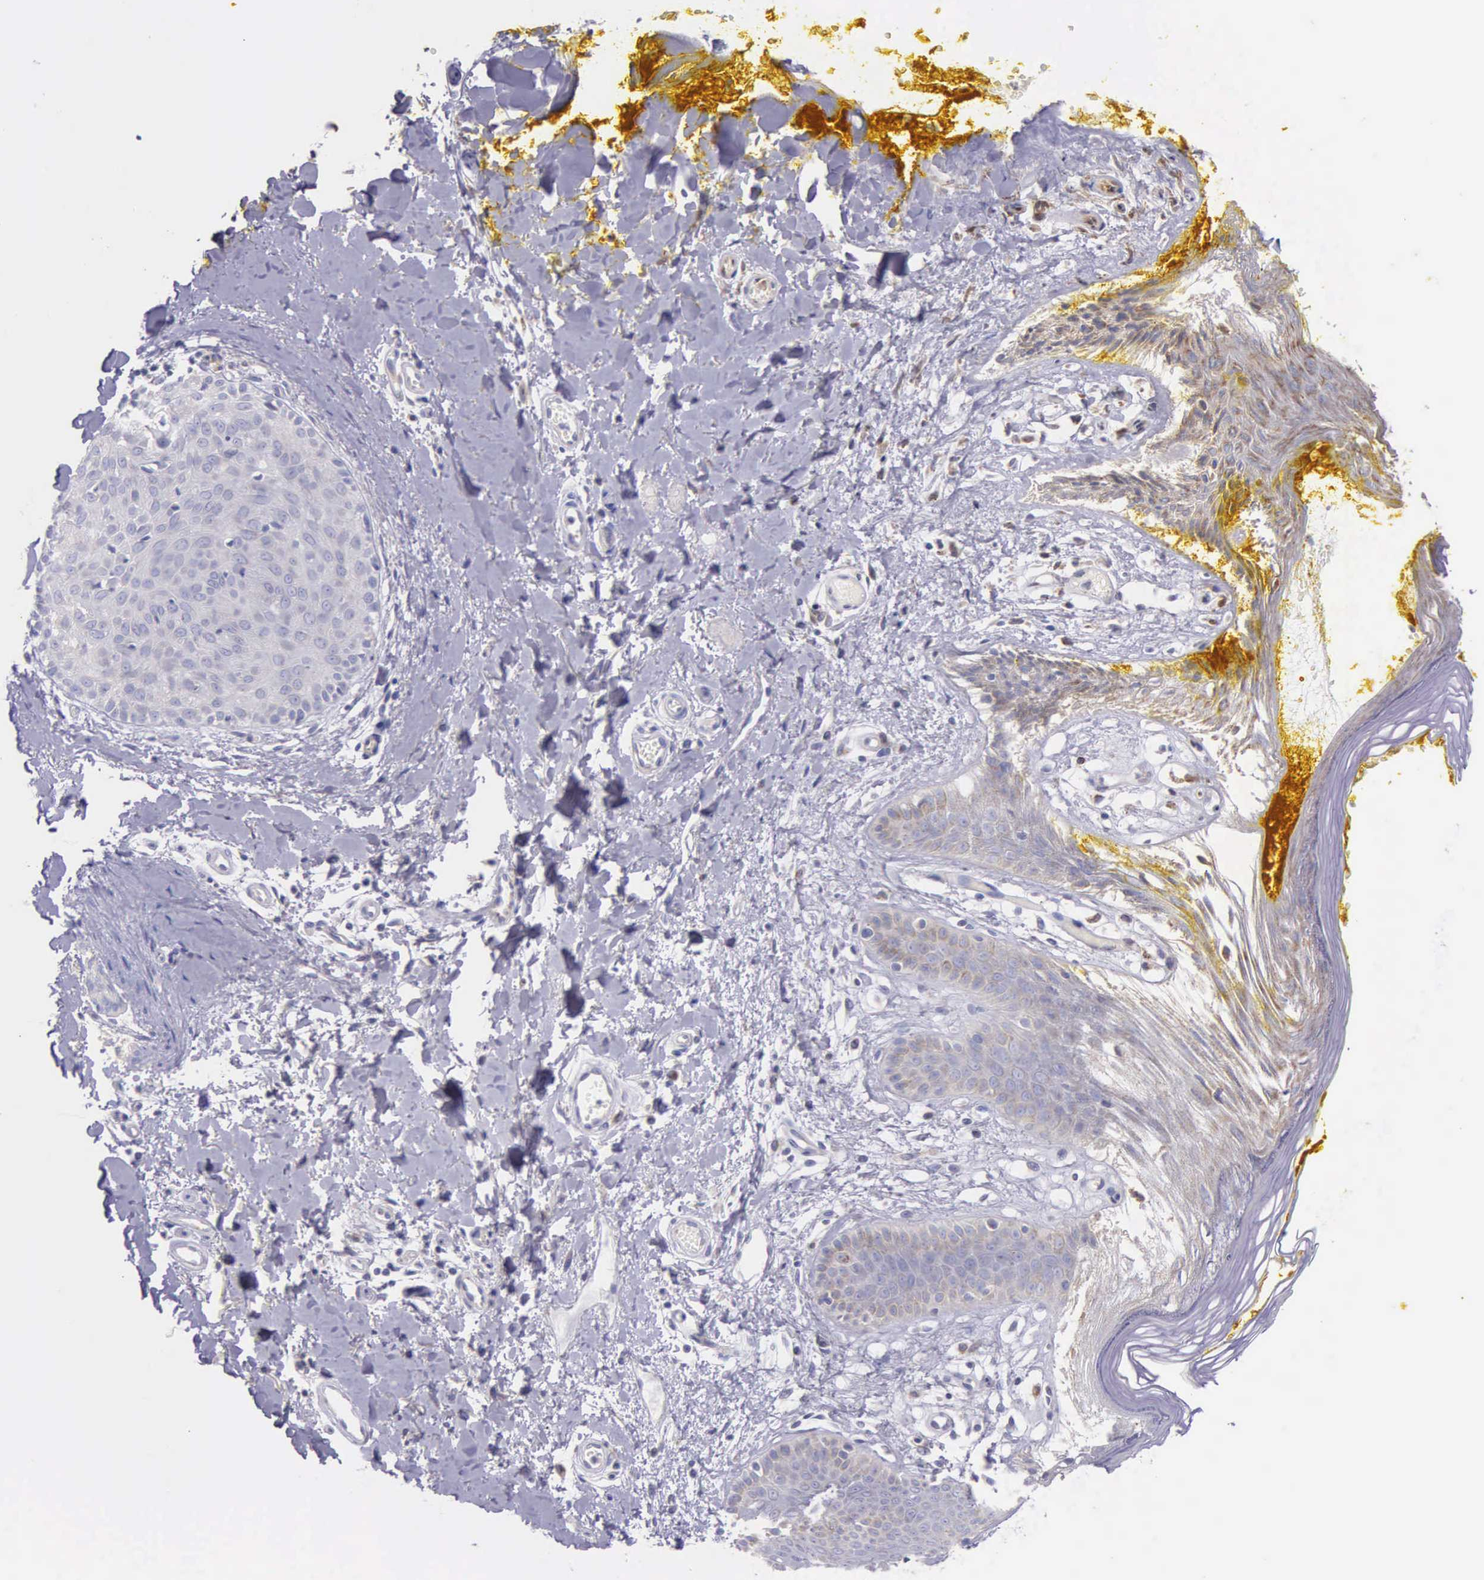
{"staining": {"intensity": "weak", "quantity": "25%-75%", "location": "cytoplasmic/membranous"}, "tissue": "skin", "cell_type": "Epidermal cells", "image_type": "normal", "snomed": [{"axis": "morphology", "description": "Normal tissue, NOS"}, {"axis": "topography", "description": "Skin"}, {"axis": "topography", "description": "Anal"}], "caption": "The immunohistochemical stain highlights weak cytoplasmic/membranous positivity in epidermal cells of unremarkable skin.", "gene": "CTAGE15", "patient": {"sex": "male", "age": 61}}